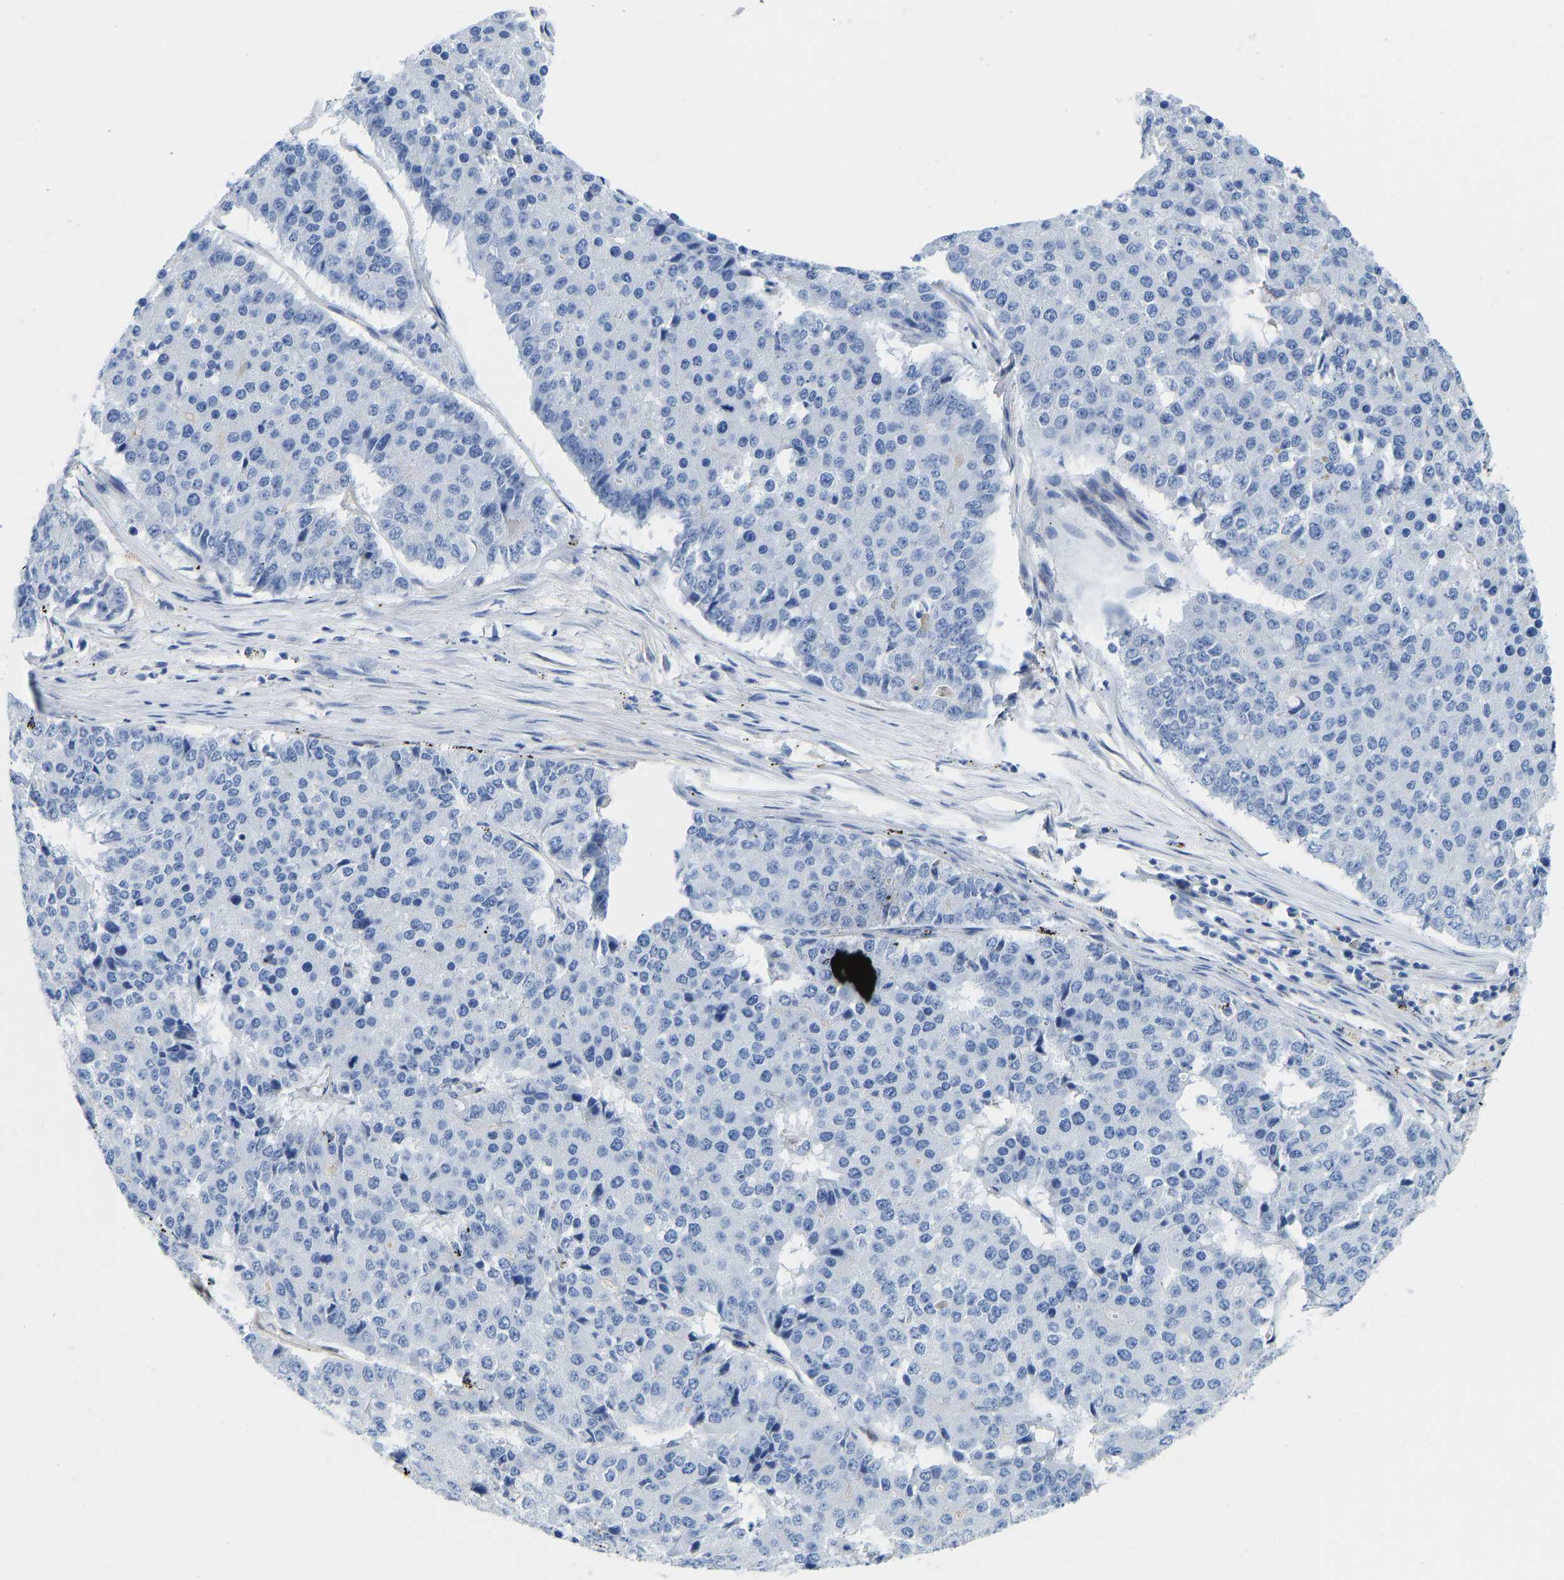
{"staining": {"intensity": "negative", "quantity": "none", "location": "none"}, "tissue": "pancreatic cancer", "cell_type": "Tumor cells", "image_type": "cancer", "snomed": [{"axis": "morphology", "description": "Adenocarcinoma, NOS"}, {"axis": "topography", "description": "Pancreas"}], "caption": "A histopathology image of human pancreatic cancer is negative for staining in tumor cells.", "gene": "NKAIN3", "patient": {"sex": "male", "age": 50}}